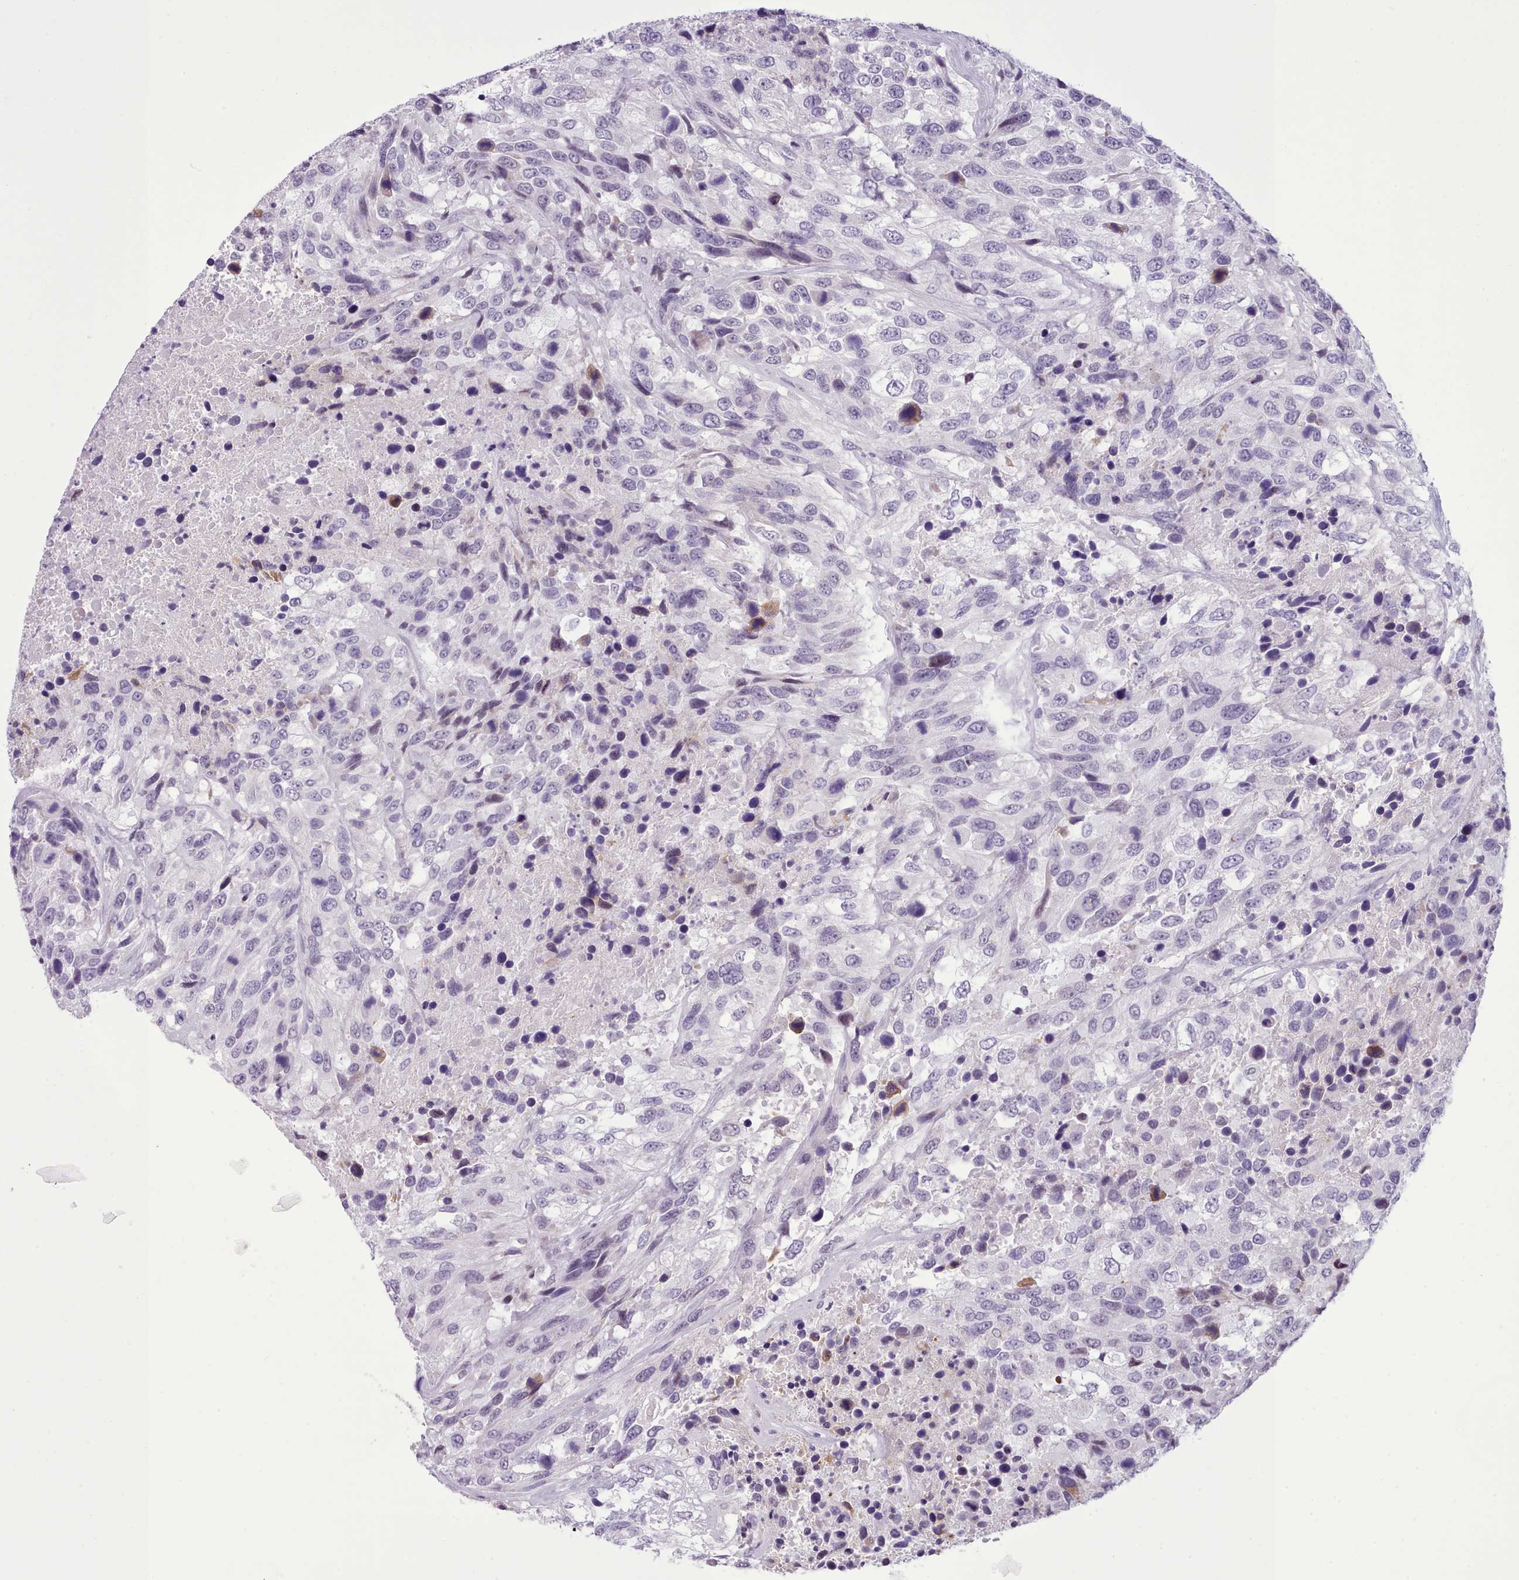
{"staining": {"intensity": "negative", "quantity": "none", "location": "none"}, "tissue": "urothelial cancer", "cell_type": "Tumor cells", "image_type": "cancer", "snomed": [{"axis": "morphology", "description": "Urothelial carcinoma, High grade"}, {"axis": "topography", "description": "Urinary bladder"}], "caption": "The IHC photomicrograph has no significant staining in tumor cells of urothelial cancer tissue.", "gene": "FBXO48", "patient": {"sex": "female", "age": 70}}